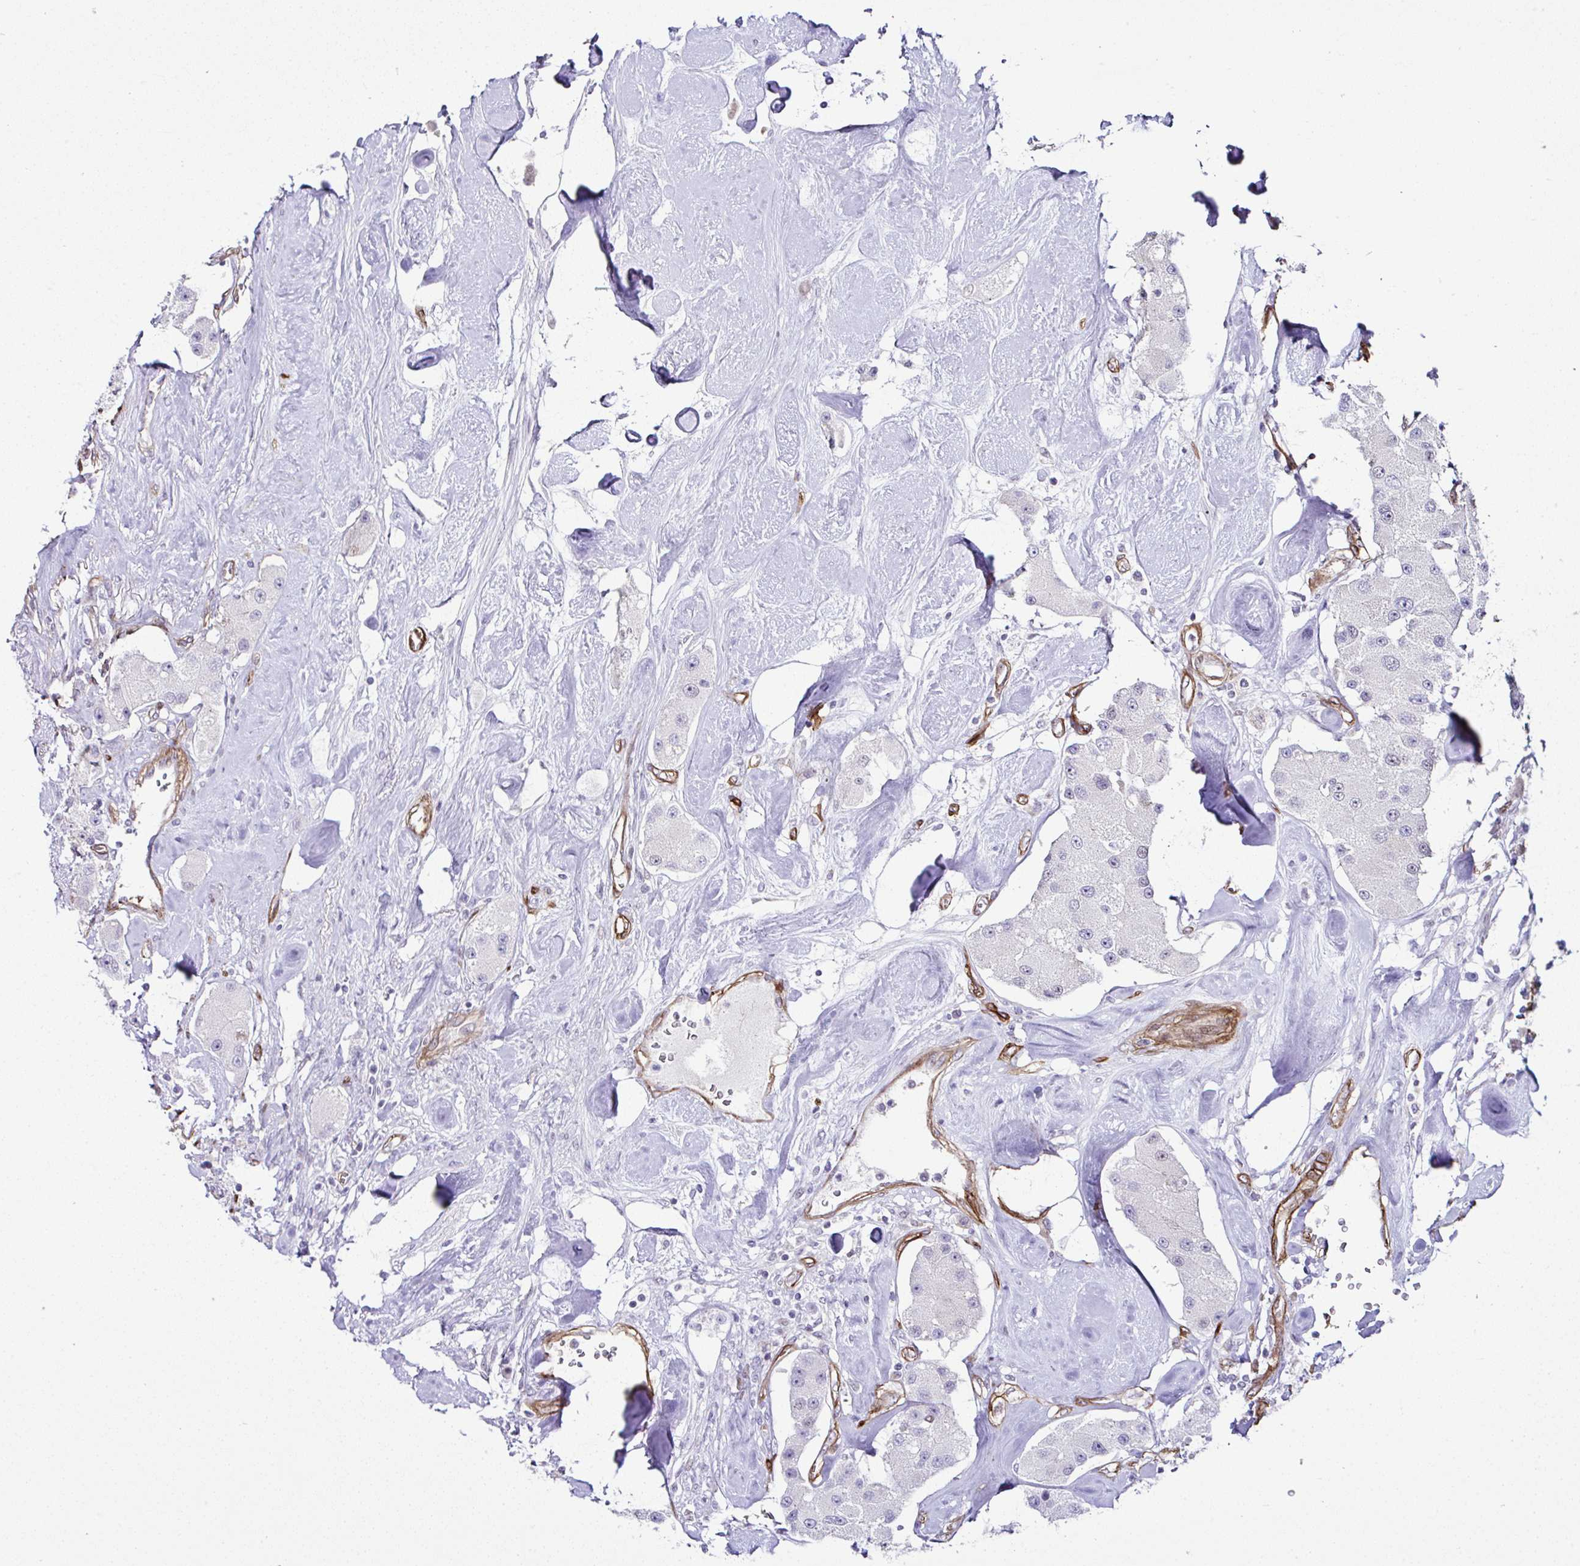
{"staining": {"intensity": "negative", "quantity": "none", "location": "none"}, "tissue": "carcinoid", "cell_type": "Tumor cells", "image_type": "cancer", "snomed": [{"axis": "morphology", "description": "Carcinoid, malignant, NOS"}, {"axis": "topography", "description": "Pancreas"}], "caption": "Immunohistochemical staining of human malignant carcinoid demonstrates no significant positivity in tumor cells.", "gene": "FBXO34", "patient": {"sex": "male", "age": 41}}